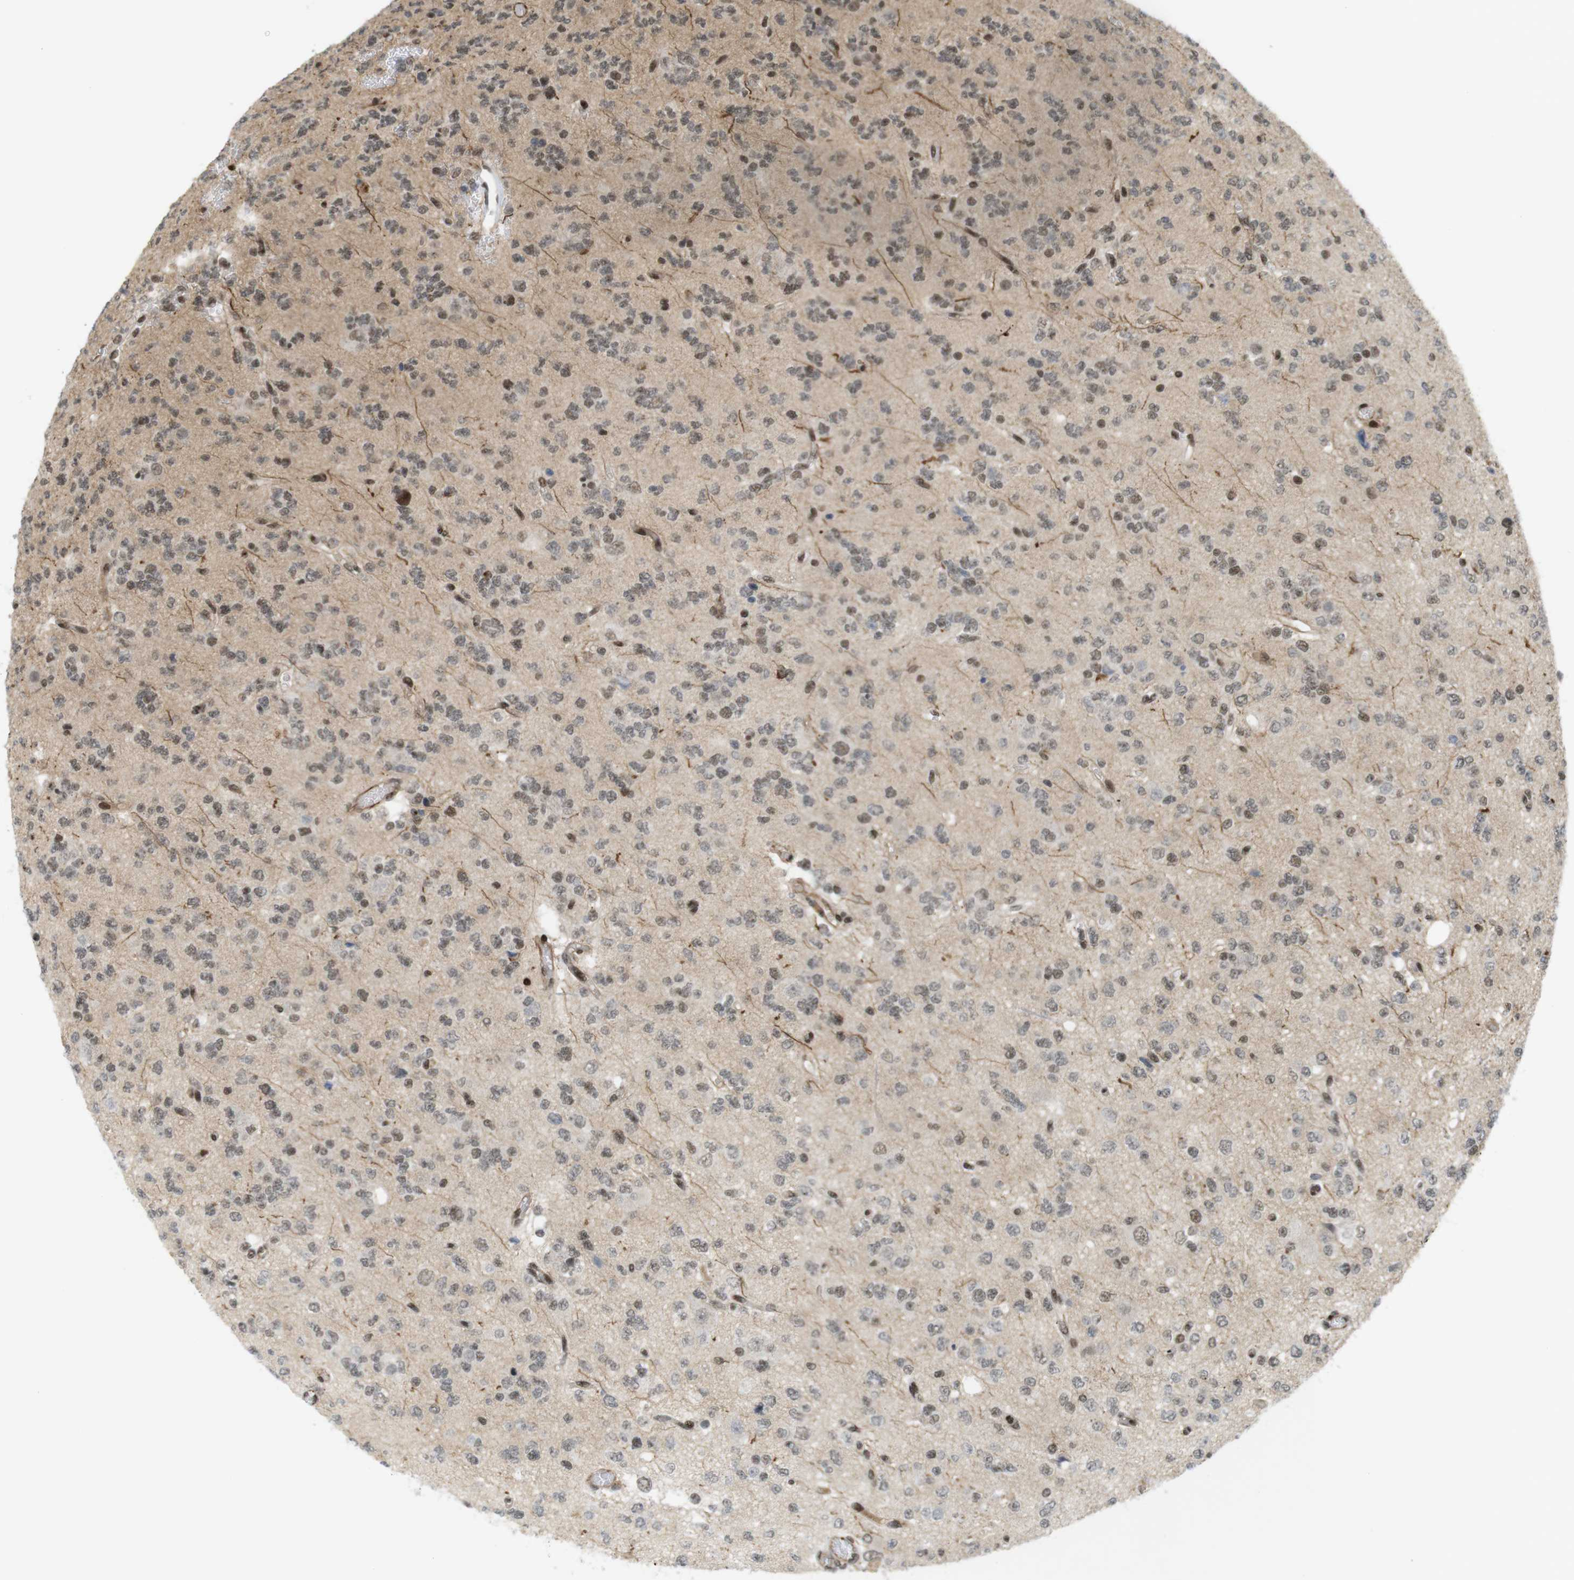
{"staining": {"intensity": "moderate", "quantity": ">75%", "location": "nuclear"}, "tissue": "glioma", "cell_type": "Tumor cells", "image_type": "cancer", "snomed": [{"axis": "morphology", "description": "Glioma, malignant, Low grade"}, {"axis": "topography", "description": "Brain"}], "caption": "Human low-grade glioma (malignant) stained for a protein (brown) exhibits moderate nuclear positive positivity in about >75% of tumor cells.", "gene": "SP2", "patient": {"sex": "male", "age": 38}}